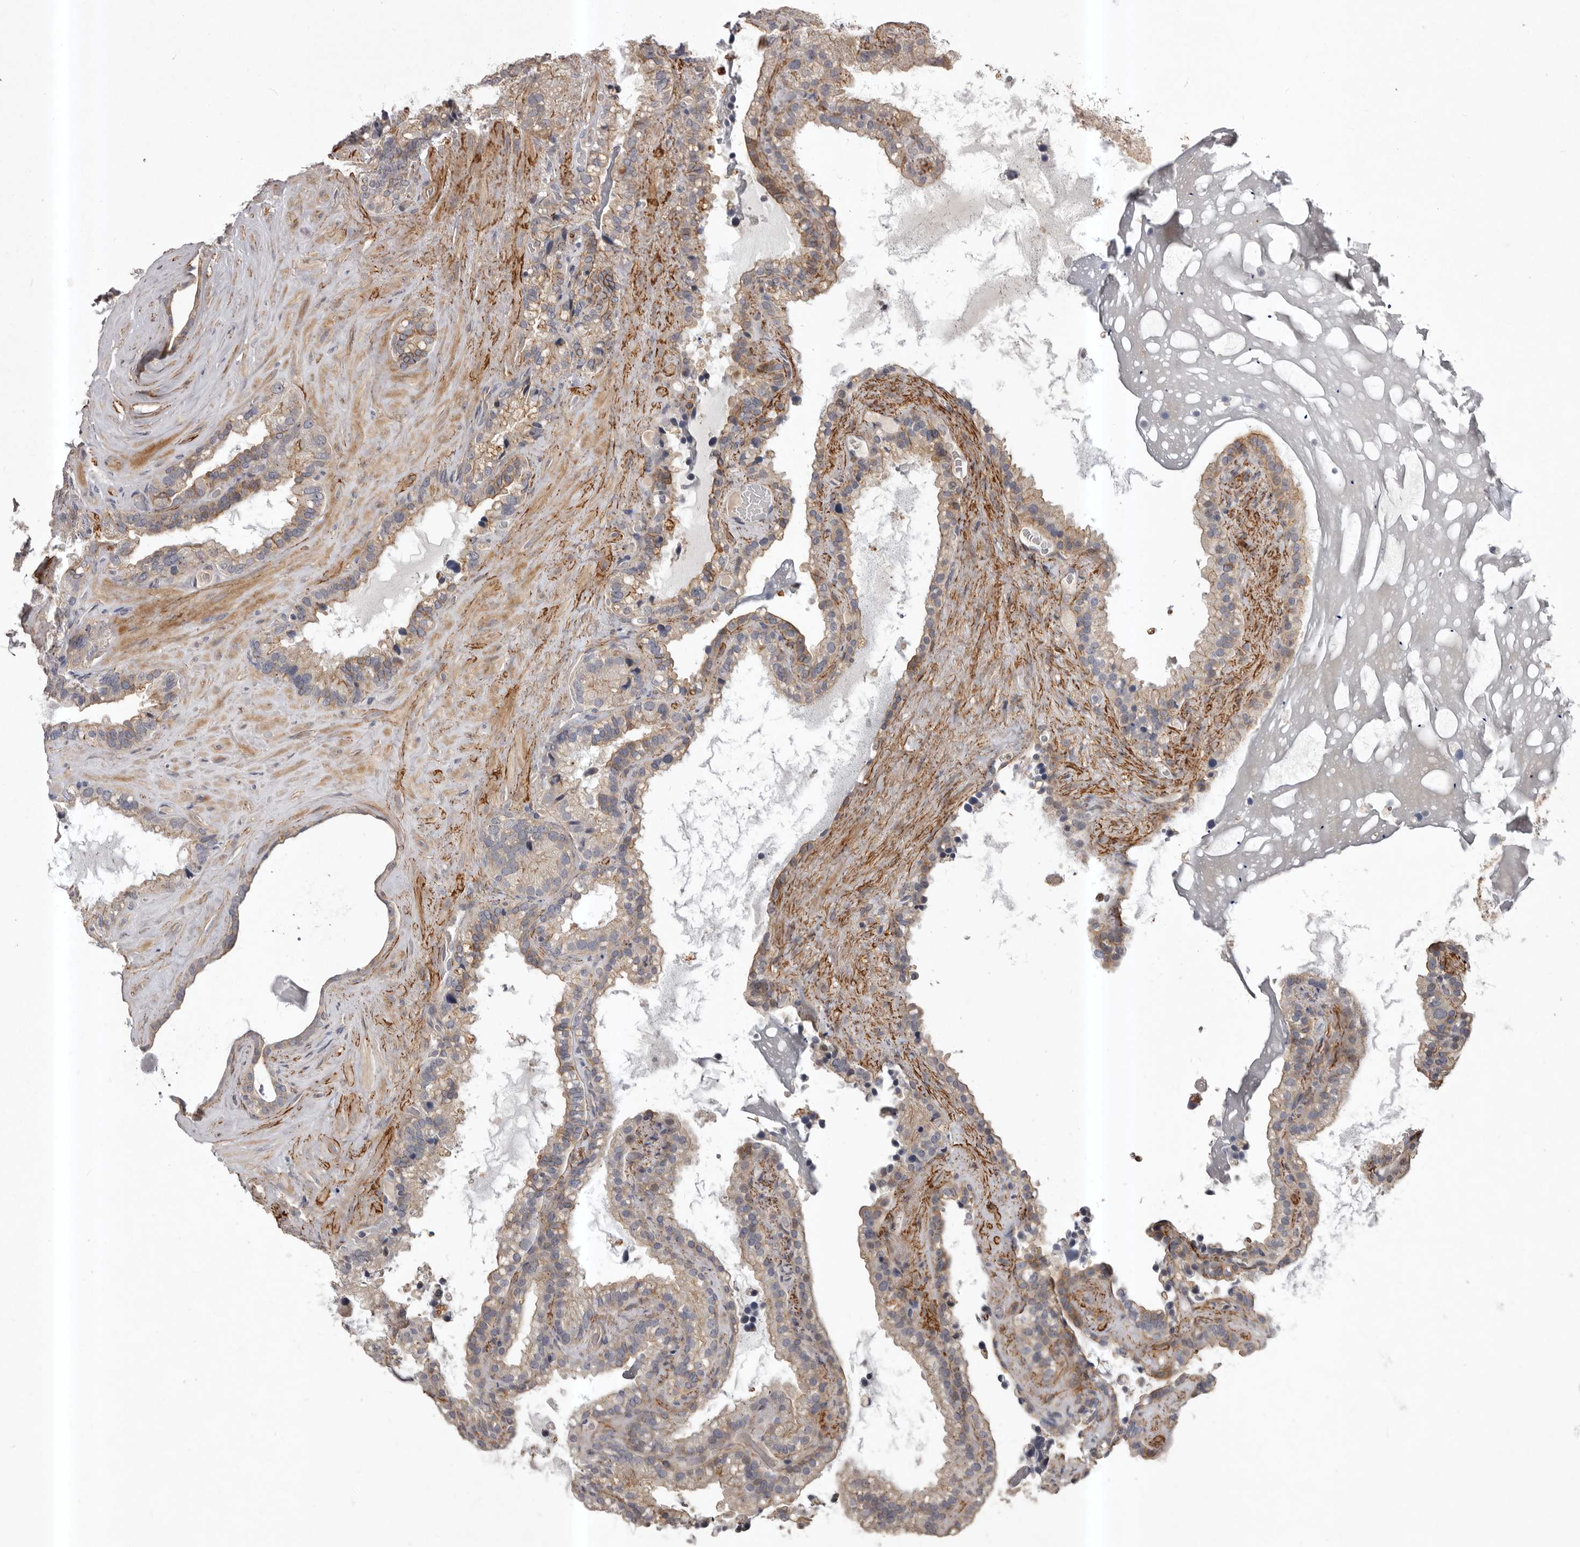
{"staining": {"intensity": "weak", "quantity": "<25%", "location": "cytoplasmic/membranous"}, "tissue": "seminal vesicle", "cell_type": "Glandular cells", "image_type": "normal", "snomed": [{"axis": "morphology", "description": "Normal tissue, NOS"}, {"axis": "topography", "description": "Prostate"}, {"axis": "topography", "description": "Seminal veicle"}], "caption": "Unremarkable seminal vesicle was stained to show a protein in brown. There is no significant positivity in glandular cells. Brightfield microscopy of immunohistochemistry stained with DAB (brown) and hematoxylin (blue), captured at high magnification.", "gene": "HBS1L", "patient": {"sex": "male", "age": 68}}